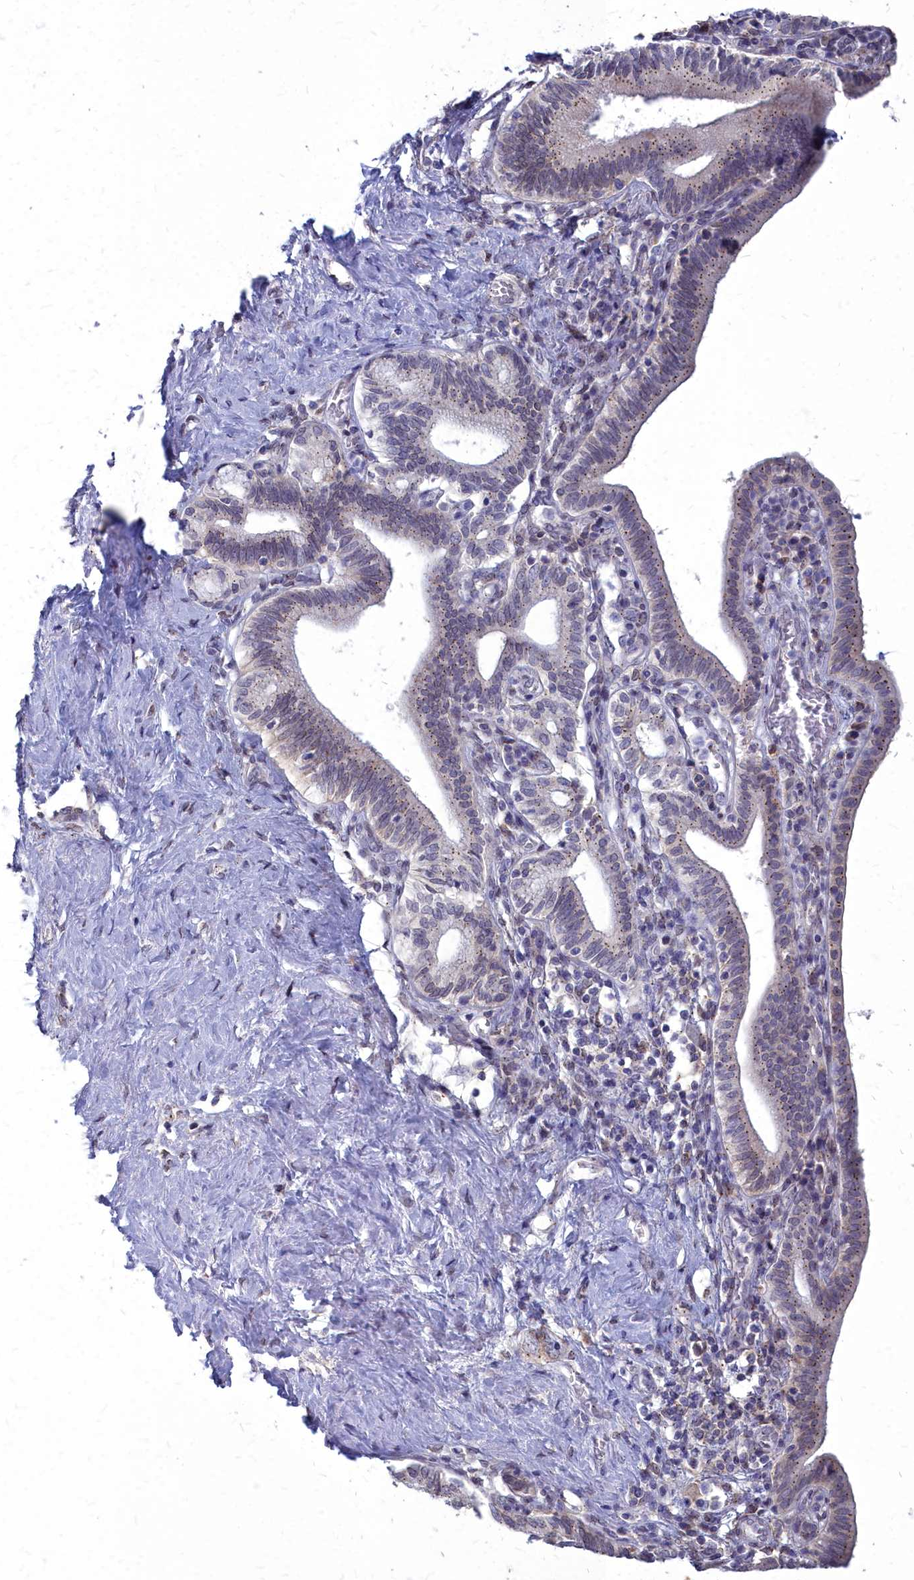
{"staining": {"intensity": "moderate", "quantity": "25%-75%", "location": "cytoplasmic/membranous"}, "tissue": "pancreatic cancer", "cell_type": "Tumor cells", "image_type": "cancer", "snomed": [{"axis": "morphology", "description": "Adenocarcinoma, NOS"}, {"axis": "topography", "description": "Pancreas"}], "caption": "The immunohistochemical stain shows moderate cytoplasmic/membranous staining in tumor cells of adenocarcinoma (pancreatic) tissue. (DAB = brown stain, brightfield microscopy at high magnification).", "gene": "NOXA1", "patient": {"sex": "female", "age": 73}}